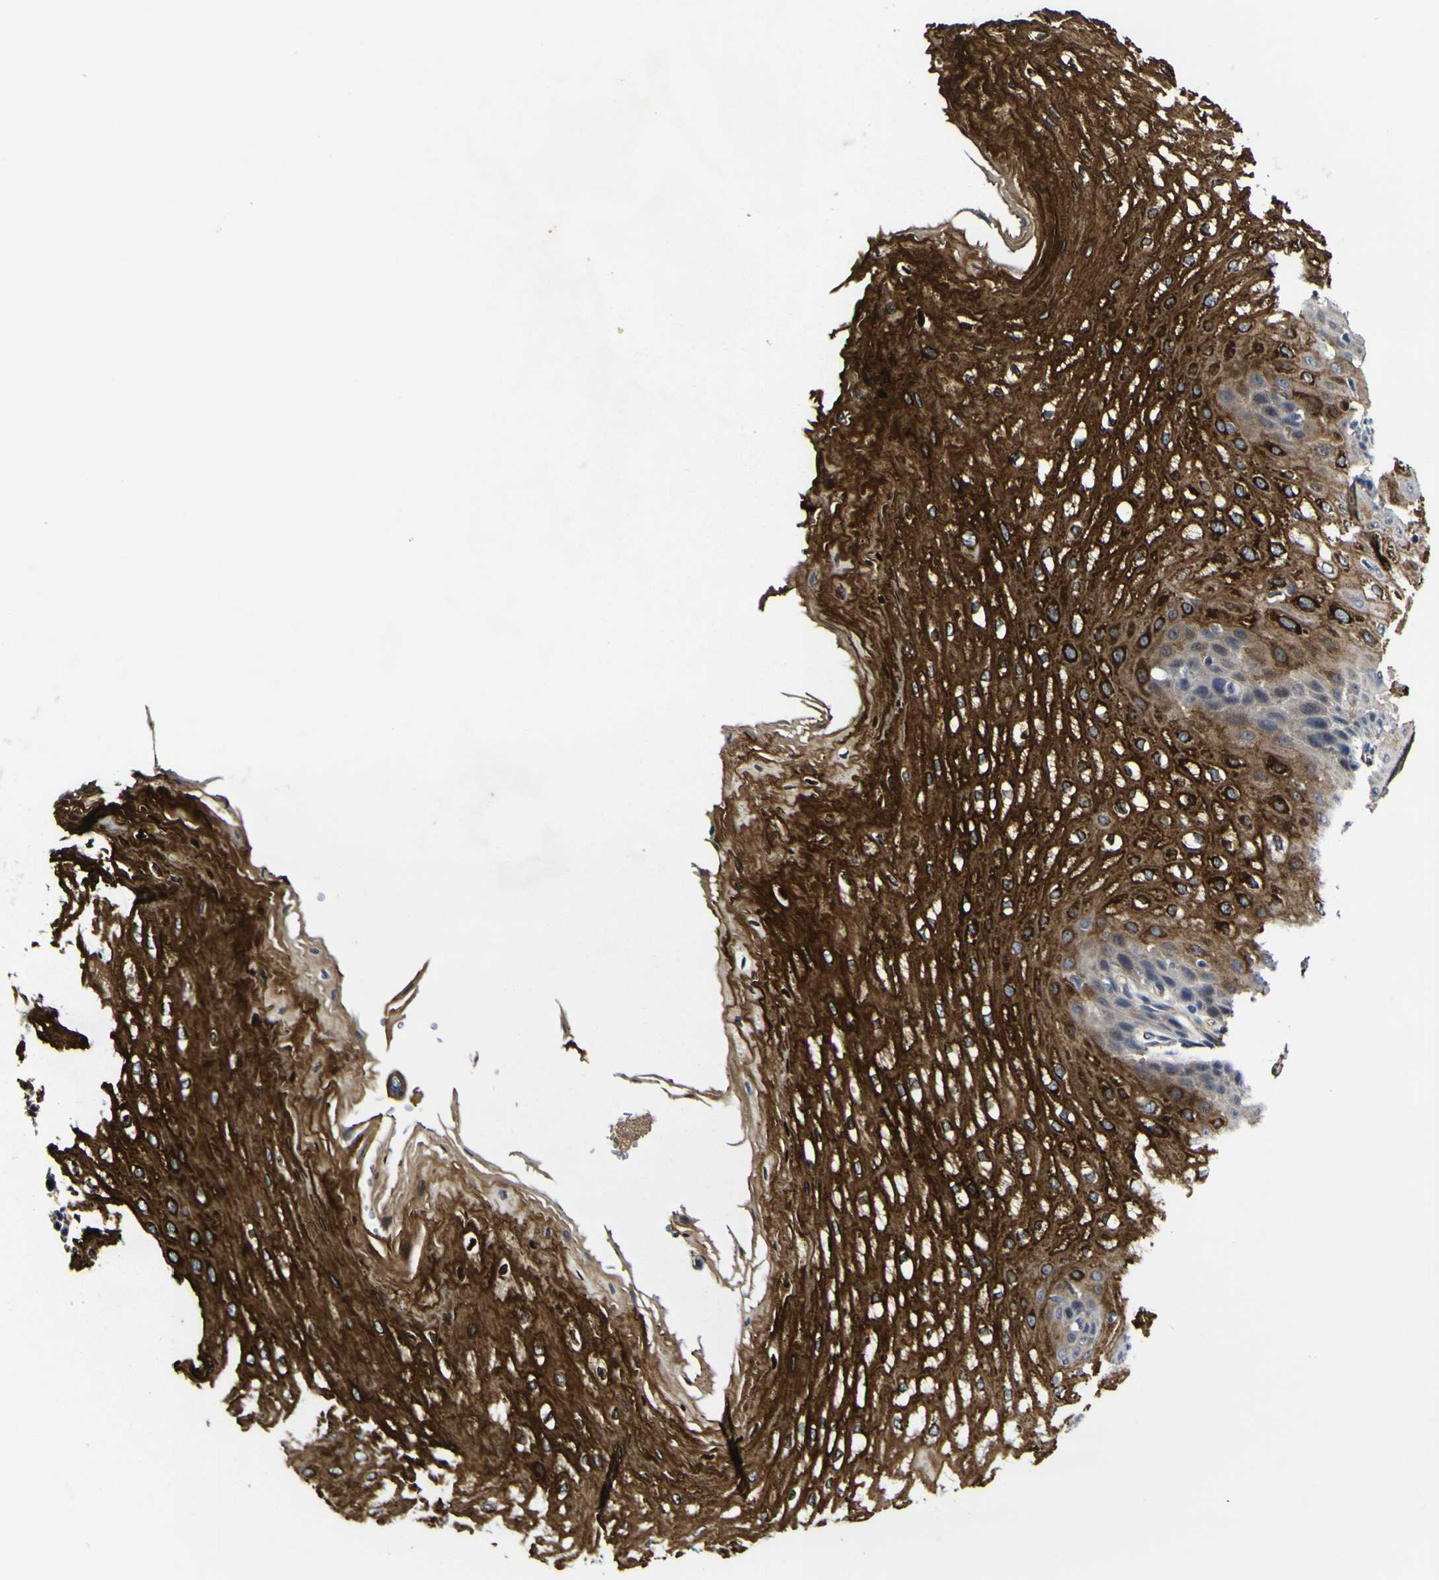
{"staining": {"intensity": "strong", "quantity": ">75%", "location": "cytoplasmic/membranous"}, "tissue": "esophagus", "cell_type": "Squamous epithelial cells", "image_type": "normal", "snomed": [{"axis": "morphology", "description": "Normal tissue, NOS"}, {"axis": "topography", "description": "Esophagus"}], "caption": "A high-resolution micrograph shows immunohistochemistry staining of benign esophagus, which demonstrates strong cytoplasmic/membranous staining in approximately >75% of squamous epithelial cells. Ihc stains the protein in brown and the nuclei are stained blue.", "gene": "CCL2", "patient": {"sex": "male", "age": 54}}